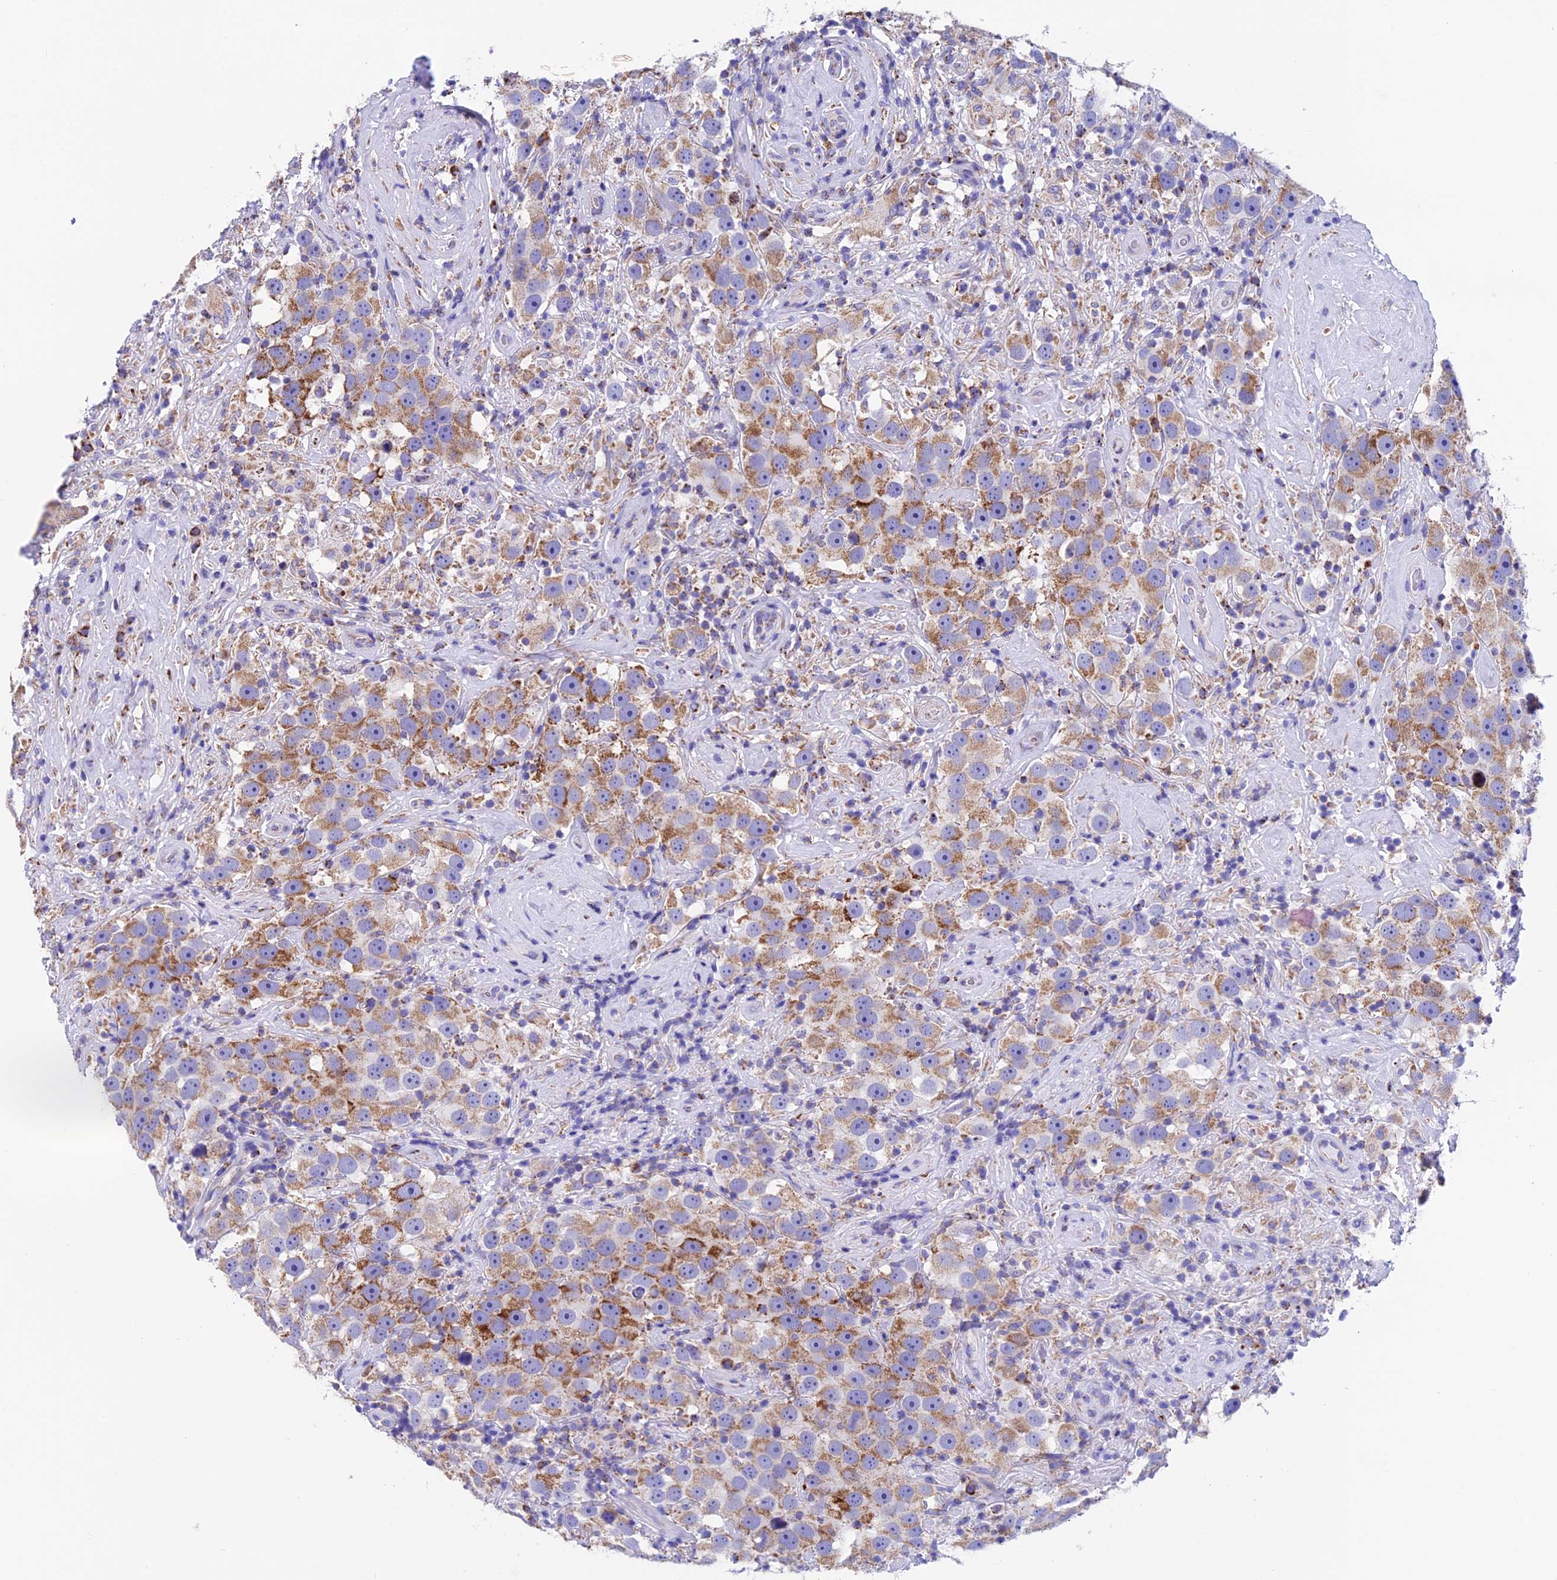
{"staining": {"intensity": "moderate", "quantity": ">75%", "location": "cytoplasmic/membranous"}, "tissue": "testis cancer", "cell_type": "Tumor cells", "image_type": "cancer", "snomed": [{"axis": "morphology", "description": "Seminoma, NOS"}, {"axis": "topography", "description": "Testis"}], "caption": "The photomicrograph exhibits a brown stain indicating the presence of a protein in the cytoplasmic/membranous of tumor cells in testis cancer (seminoma).", "gene": "SLC8B1", "patient": {"sex": "male", "age": 49}}